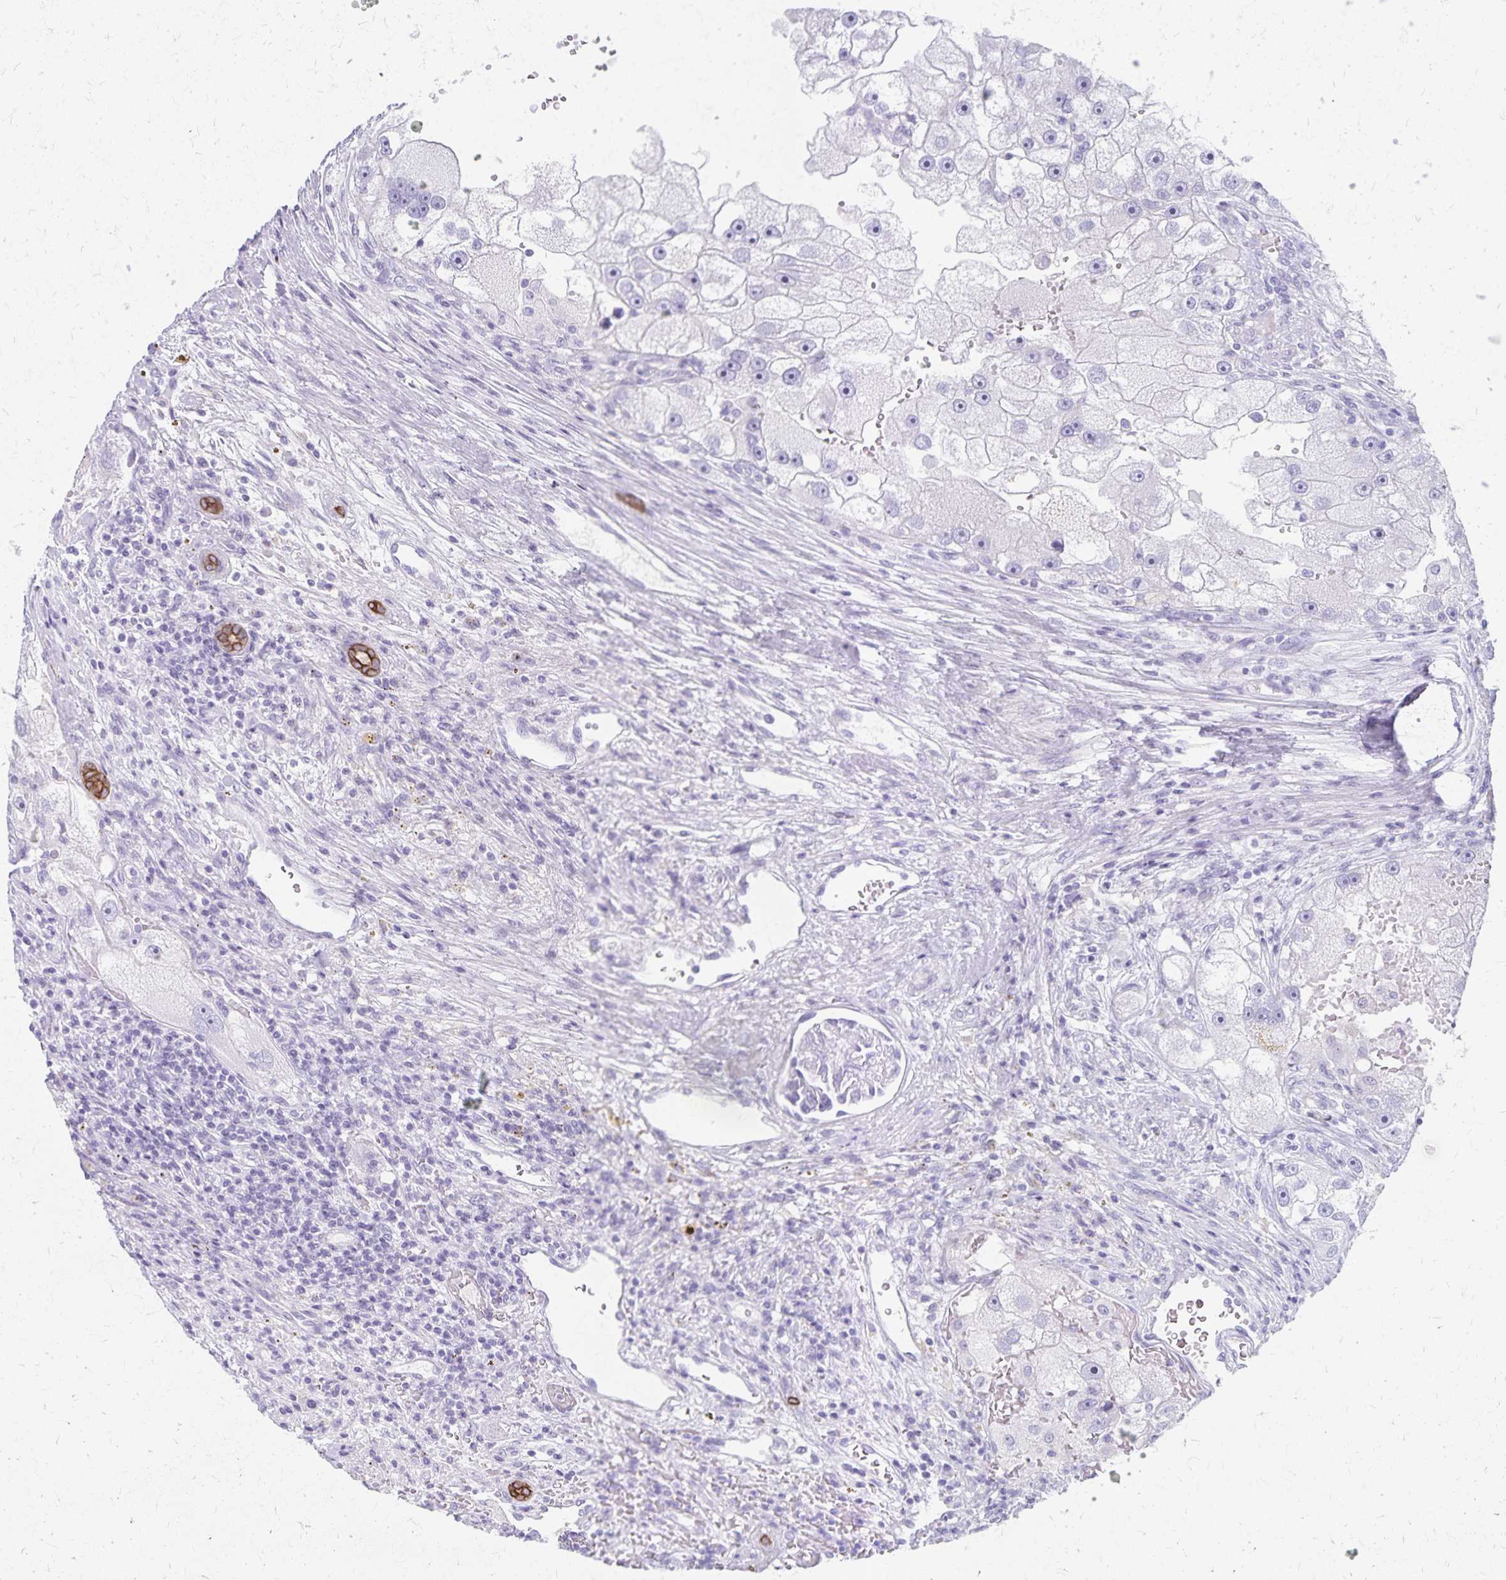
{"staining": {"intensity": "negative", "quantity": "none", "location": "none"}, "tissue": "renal cancer", "cell_type": "Tumor cells", "image_type": "cancer", "snomed": [{"axis": "morphology", "description": "Adenocarcinoma, NOS"}, {"axis": "topography", "description": "Kidney"}], "caption": "Immunohistochemistry micrograph of neoplastic tissue: human adenocarcinoma (renal) stained with DAB (3,3'-diaminobenzidine) exhibits no significant protein positivity in tumor cells.", "gene": "GPBAR1", "patient": {"sex": "male", "age": 63}}